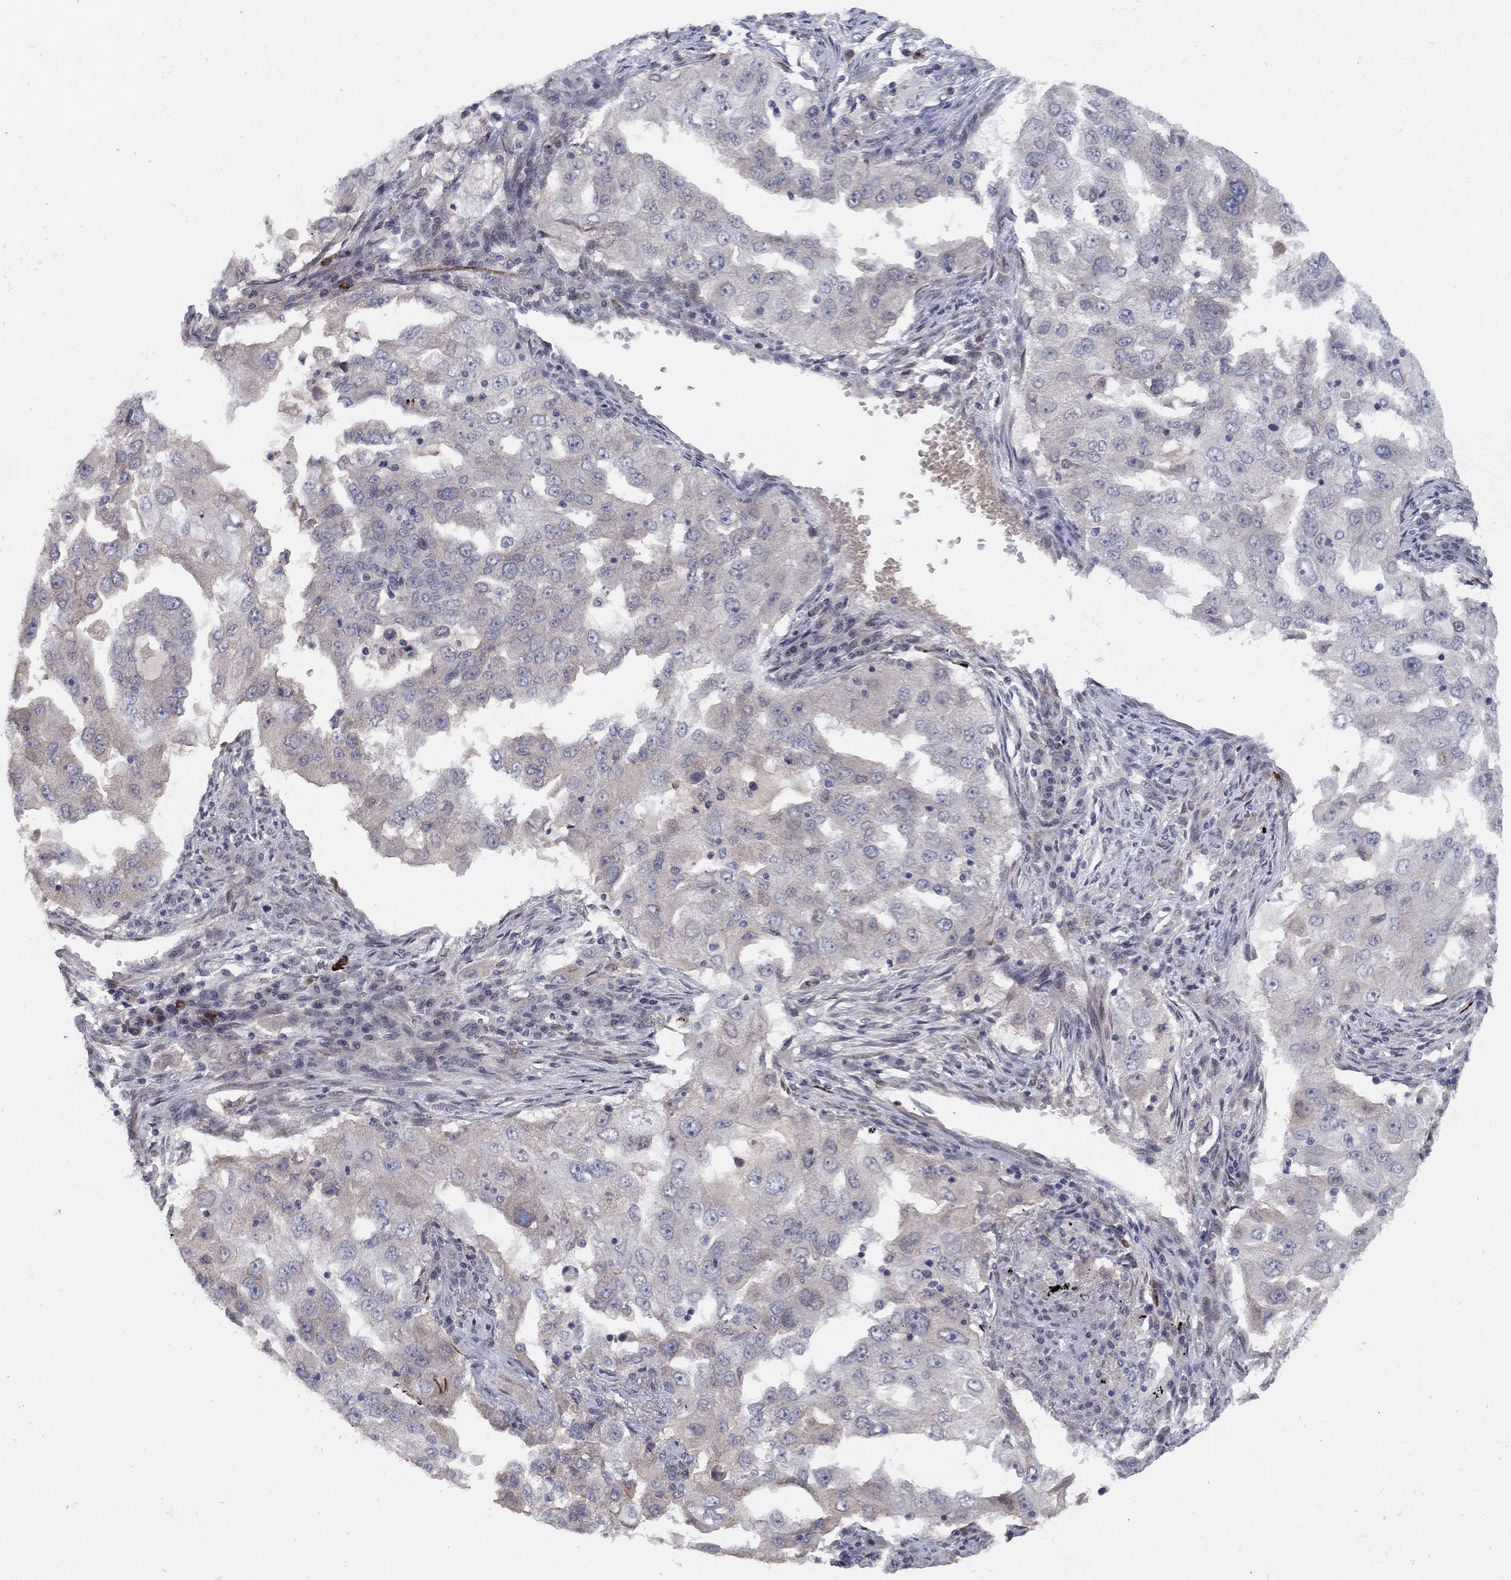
{"staining": {"intensity": "negative", "quantity": "none", "location": "none"}, "tissue": "lung cancer", "cell_type": "Tumor cells", "image_type": "cancer", "snomed": [{"axis": "morphology", "description": "Adenocarcinoma, NOS"}, {"axis": "topography", "description": "Lung"}], "caption": "IHC micrograph of human adenocarcinoma (lung) stained for a protein (brown), which reveals no positivity in tumor cells.", "gene": "CETN3", "patient": {"sex": "female", "age": 61}}